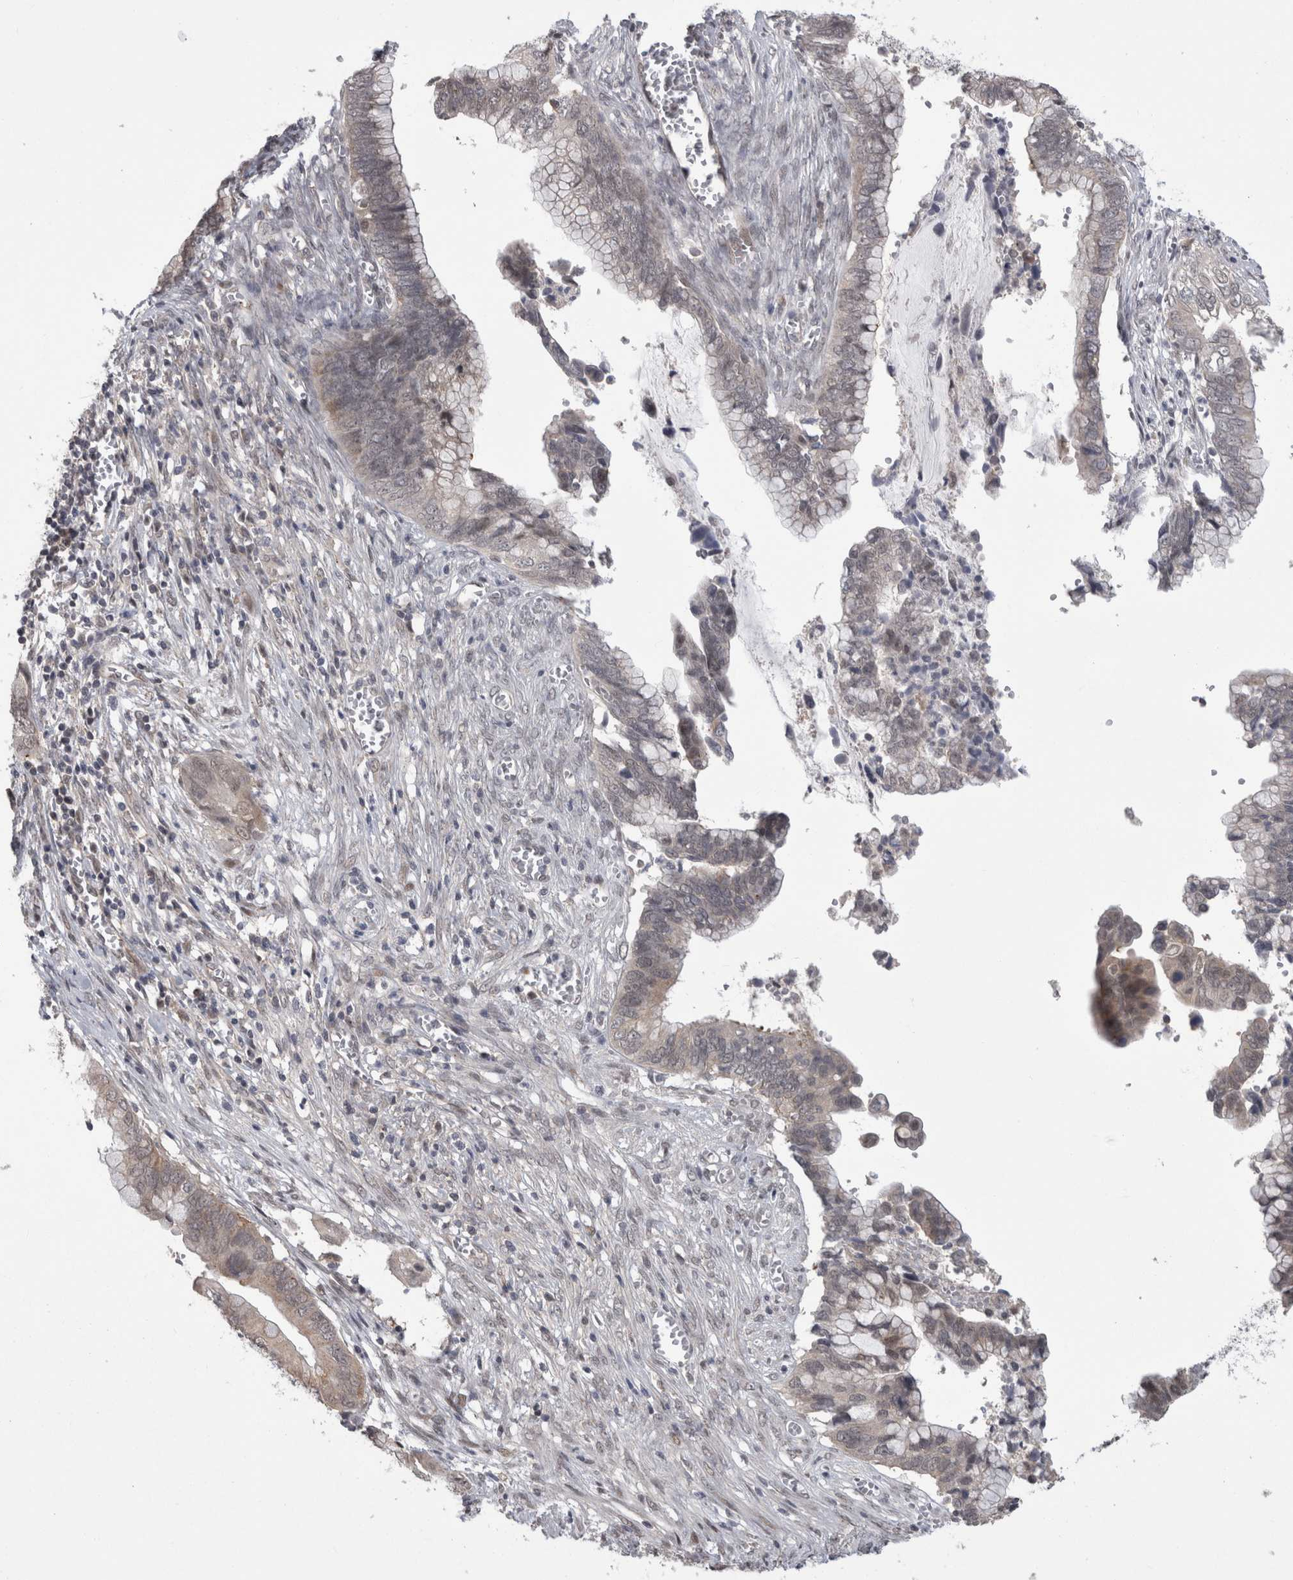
{"staining": {"intensity": "weak", "quantity": "<25%", "location": "cytoplasmic/membranous,nuclear"}, "tissue": "cervical cancer", "cell_type": "Tumor cells", "image_type": "cancer", "snomed": [{"axis": "morphology", "description": "Adenocarcinoma, NOS"}, {"axis": "topography", "description": "Cervix"}], "caption": "Human cervical cancer stained for a protein using immunohistochemistry (IHC) demonstrates no positivity in tumor cells.", "gene": "MTBP", "patient": {"sex": "female", "age": 44}}